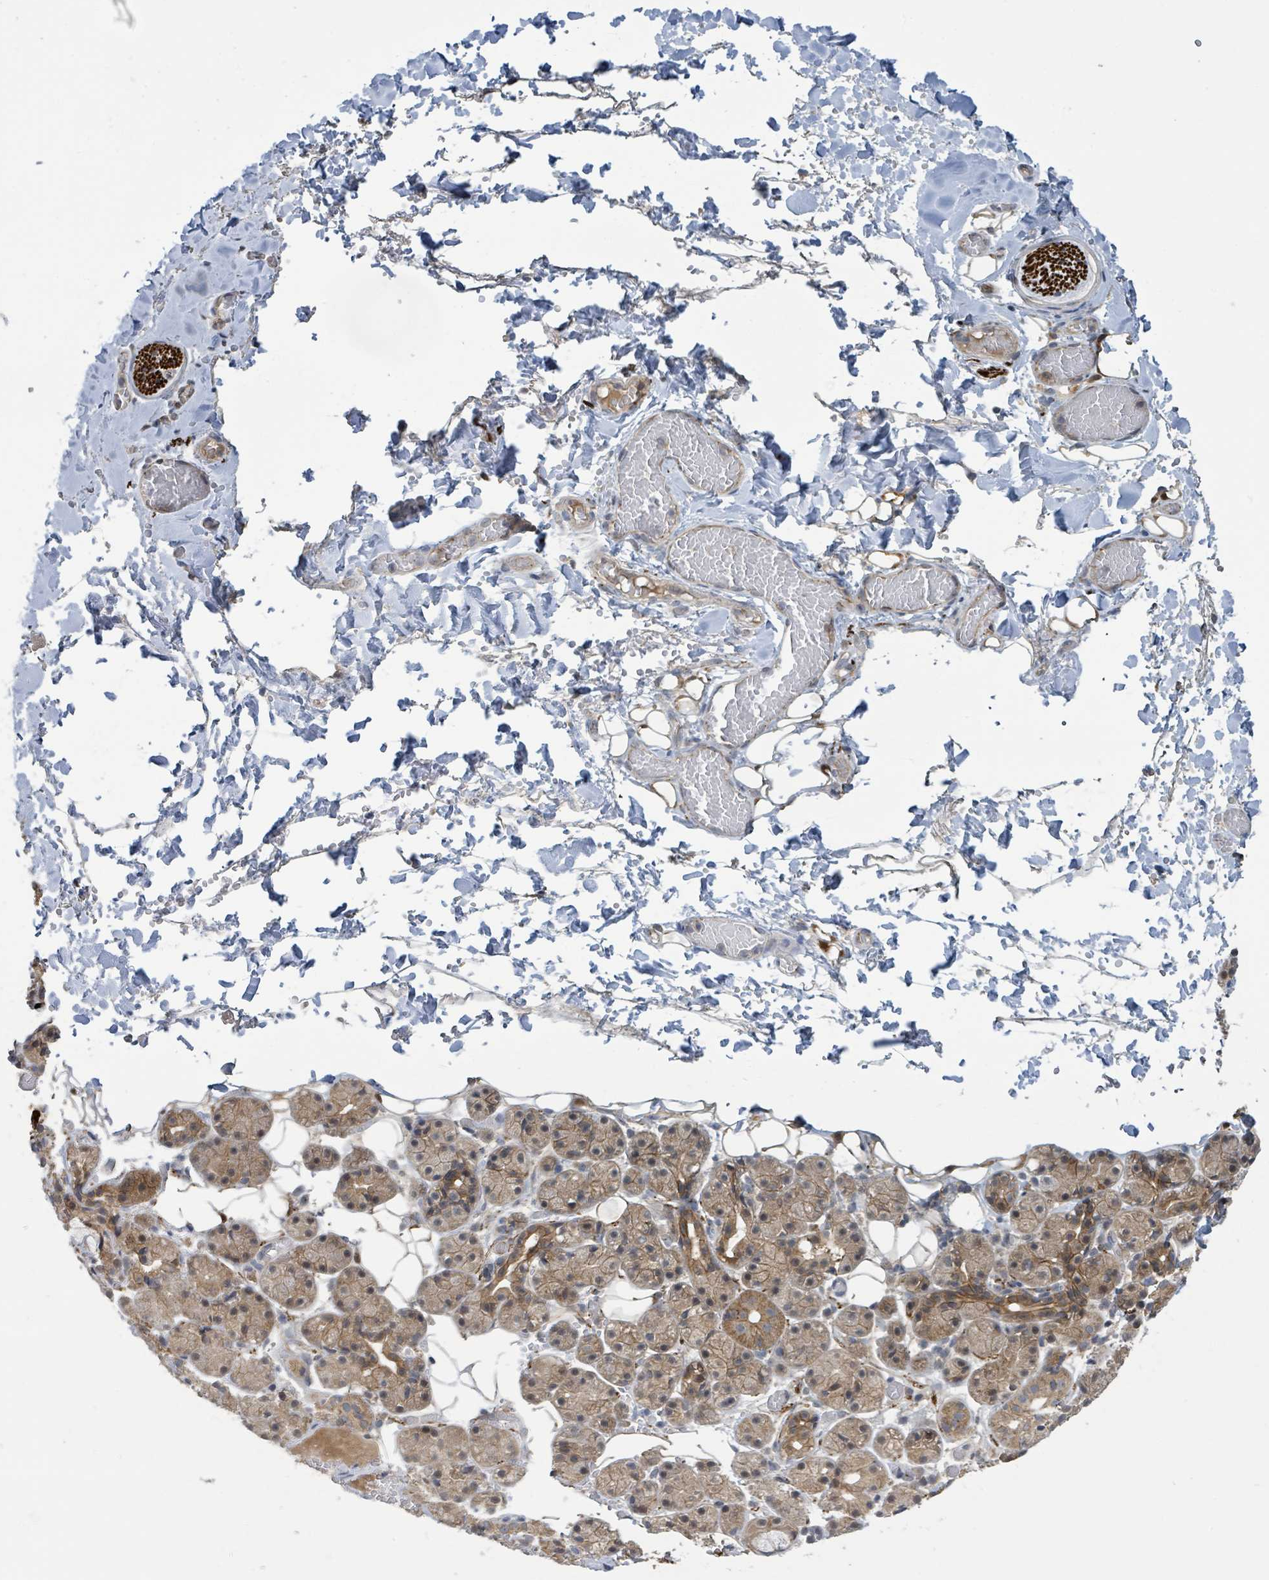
{"staining": {"intensity": "moderate", "quantity": "<25%", "location": "cytoplasmic/membranous"}, "tissue": "salivary gland", "cell_type": "Glandular cells", "image_type": "normal", "snomed": [{"axis": "morphology", "description": "Normal tissue, NOS"}, {"axis": "topography", "description": "Salivary gland"}], "caption": "IHC histopathology image of benign salivary gland stained for a protein (brown), which displays low levels of moderate cytoplasmic/membranous expression in about <25% of glandular cells.", "gene": "CCDC121", "patient": {"sex": "male", "age": 63}}